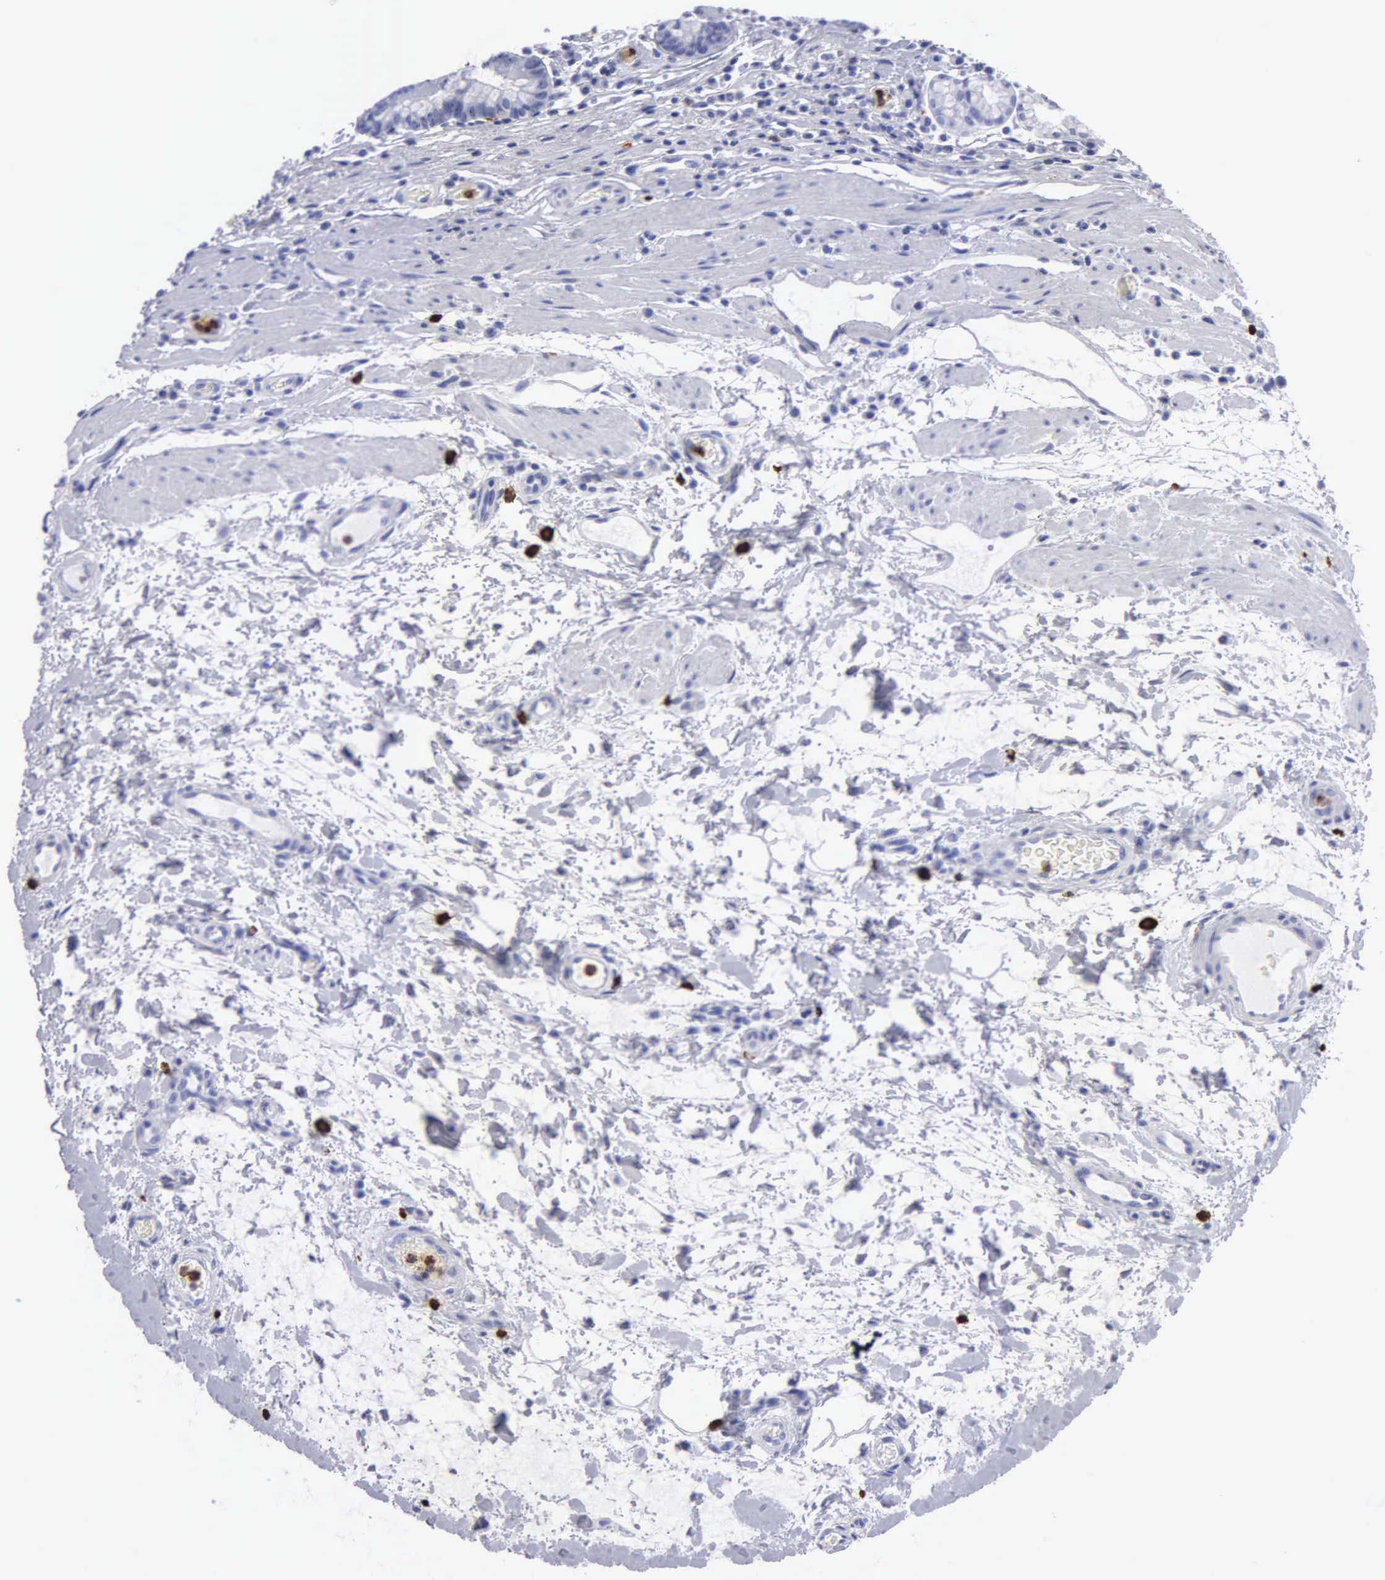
{"staining": {"intensity": "negative", "quantity": "none", "location": "none"}, "tissue": "stomach", "cell_type": "Glandular cells", "image_type": "normal", "snomed": [{"axis": "morphology", "description": "Normal tissue, NOS"}, {"axis": "topography", "description": "Stomach, lower"}], "caption": "IHC micrograph of benign human stomach stained for a protein (brown), which exhibits no staining in glandular cells. Nuclei are stained in blue.", "gene": "CTSG", "patient": {"sex": "male", "age": 58}}